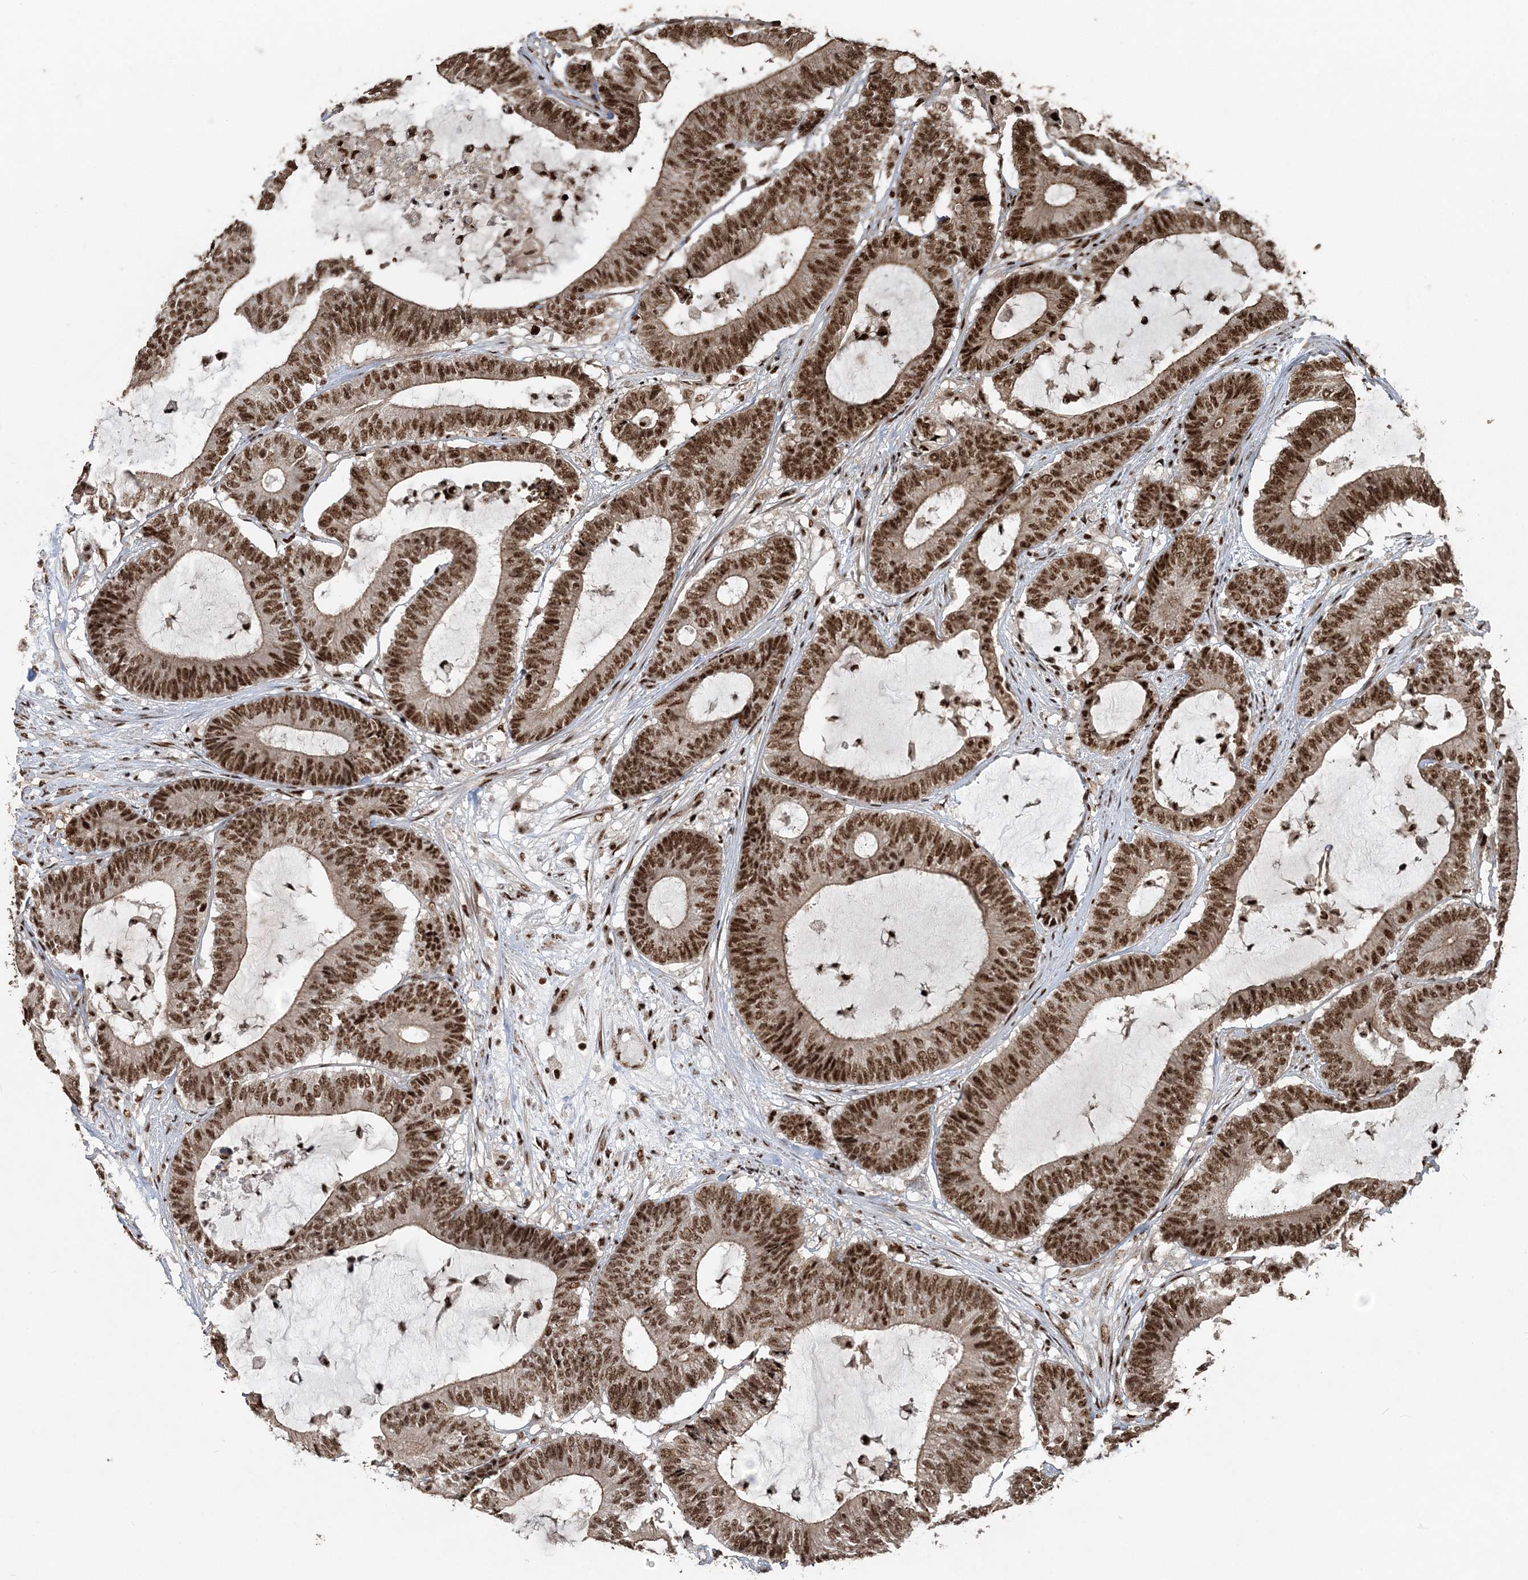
{"staining": {"intensity": "strong", "quantity": ">75%", "location": "nuclear"}, "tissue": "colorectal cancer", "cell_type": "Tumor cells", "image_type": "cancer", "snomed": [{"axis": "morphology", "description": "Adenocarcinoma, NOS"}, {"axis": "topography", "description": "Colon"}], "caption": "Adenocarcinoma (colorectal) stained with IHC reveals strong nuclear positivity in about >75% of tumor cells.", "gene": "EXOSC8", "patient": {"sex": "female", "age": 84}}